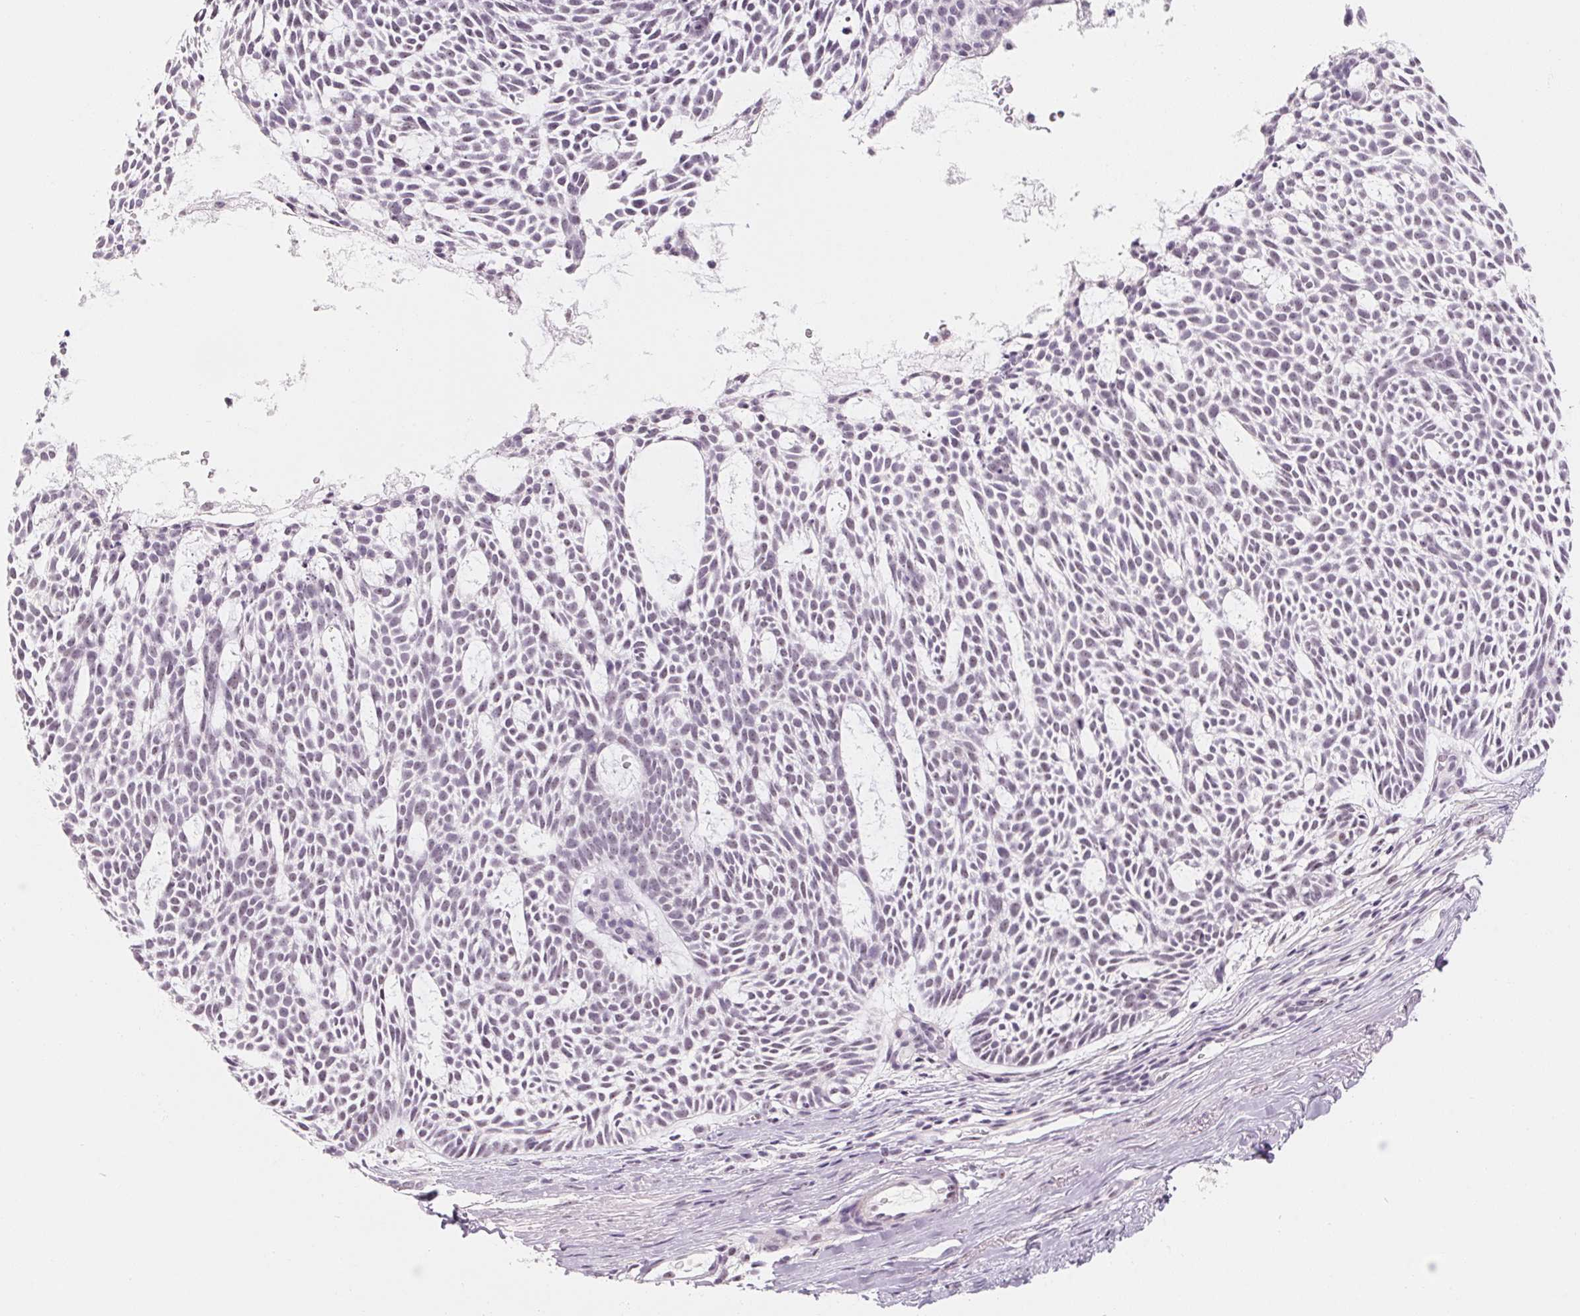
{"staining": {"intensity": "negative", "quantity": "none", "location": "none"}, "tissue": "skin cancer", "cell_type": "Tumor cells", "image_type": "cancer", "snomed": [{"axis": "morphology", "description": "Basal cell carcinoma"}, {"axis": "topography", "description": "Skin"}], "caption": "High magnification brightfield microscopy of skin basal cell carcinoma stained with DAB (3,3'-diaminobenzidine) (brown) and counterstained with hematoxylin (blue): tumor cells show no significant staining.", "gene": "ZIC4", "patient": {"sex": "male", "age": 83}}